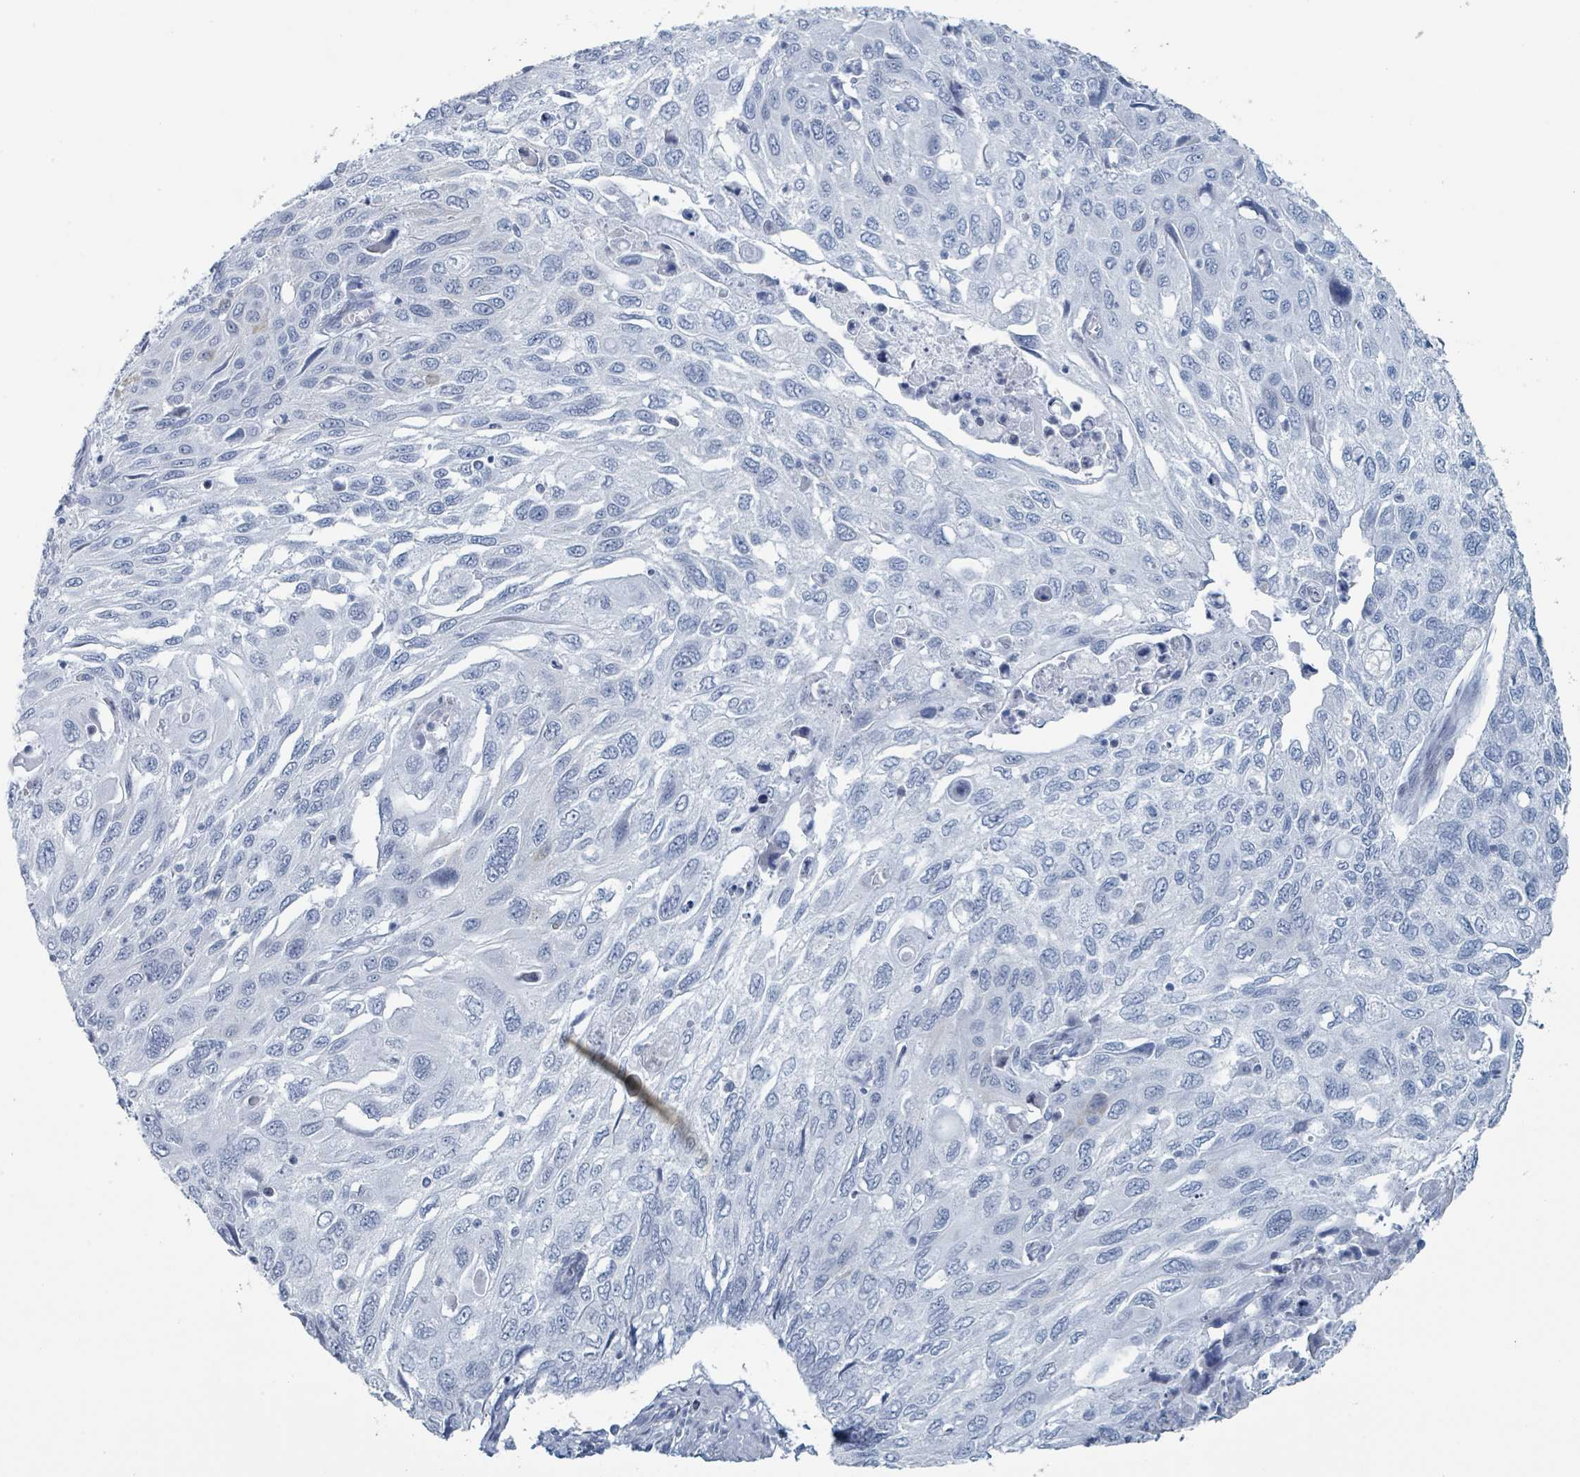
{"staining": {"intensity": "negative", "quantity": "none", "location": "none"}, "tissue": "cervical cancer", "cell_type": "Tumor cells", "image_type": "cancer", "snomed": [{"axis": "morphology", "description": "Squamous cell carcinoma, NOS"}, {"axis": "topography", "description": "Cervix"}], "caption": "Tumor cells are negative for protein expression in human cervical cancer.", "gene": "GPR15LG", "patient": {"sex": "female", "age": 70}}